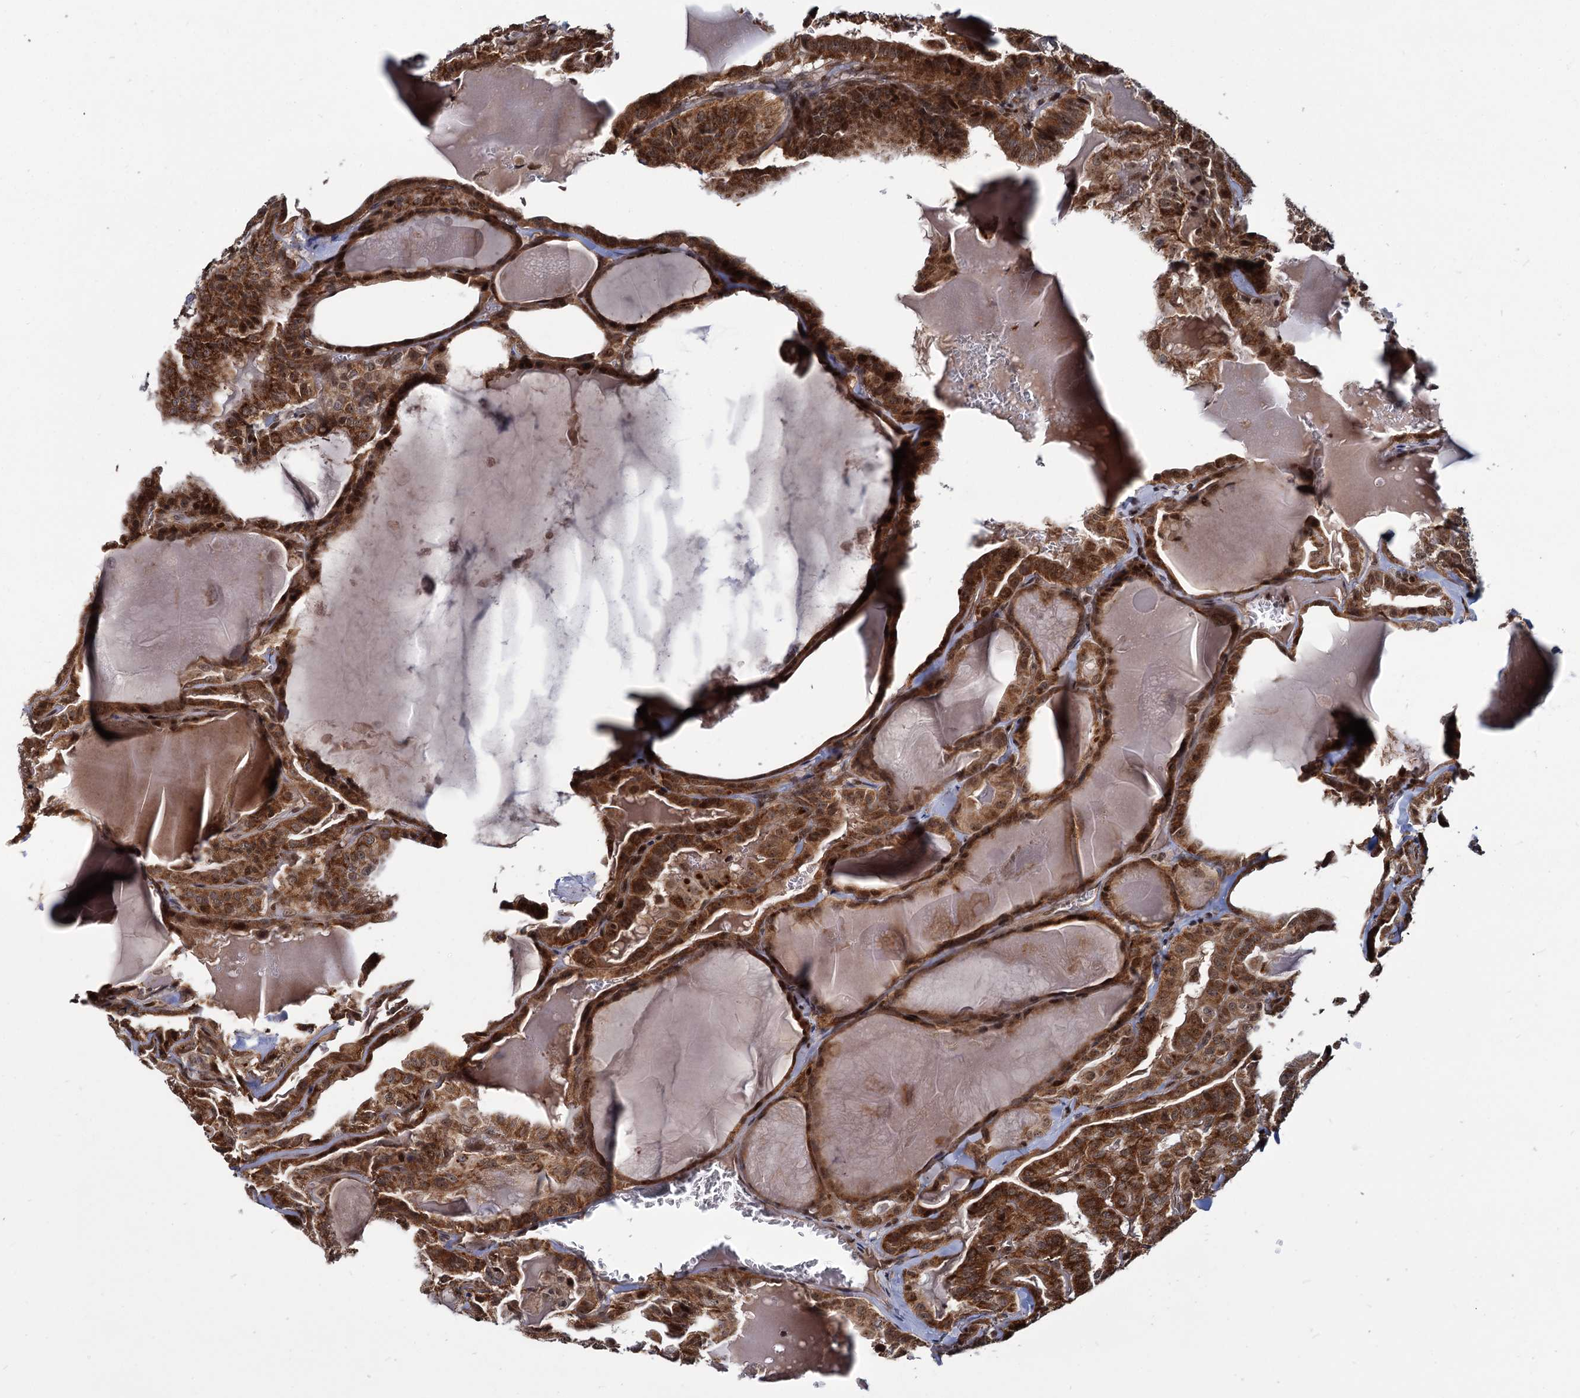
{"staining": {"intensity": "strong", "quantity": ">75%", "location": "cytoplasmic/membranous,nuclear"}, "tissue": "thyroid cancer", "cell_type": "Tumor cells", "image_type": "cancer", "snomed": [{"axis": "morphology", "description": "Papillary adenocarcinoma, NOS"}, {"axis": "topography", "description": "Thyroid gland"}], "caption": "About >75% of tumor cells in thyroid papillary adenocarcinoma show strong cytoplasmic/membranous and nuclear protein expression as visualized by brown immunohistochemical staining.", "gene": "UBLCP1", "patient": {"sex": "male", "age": 52}}